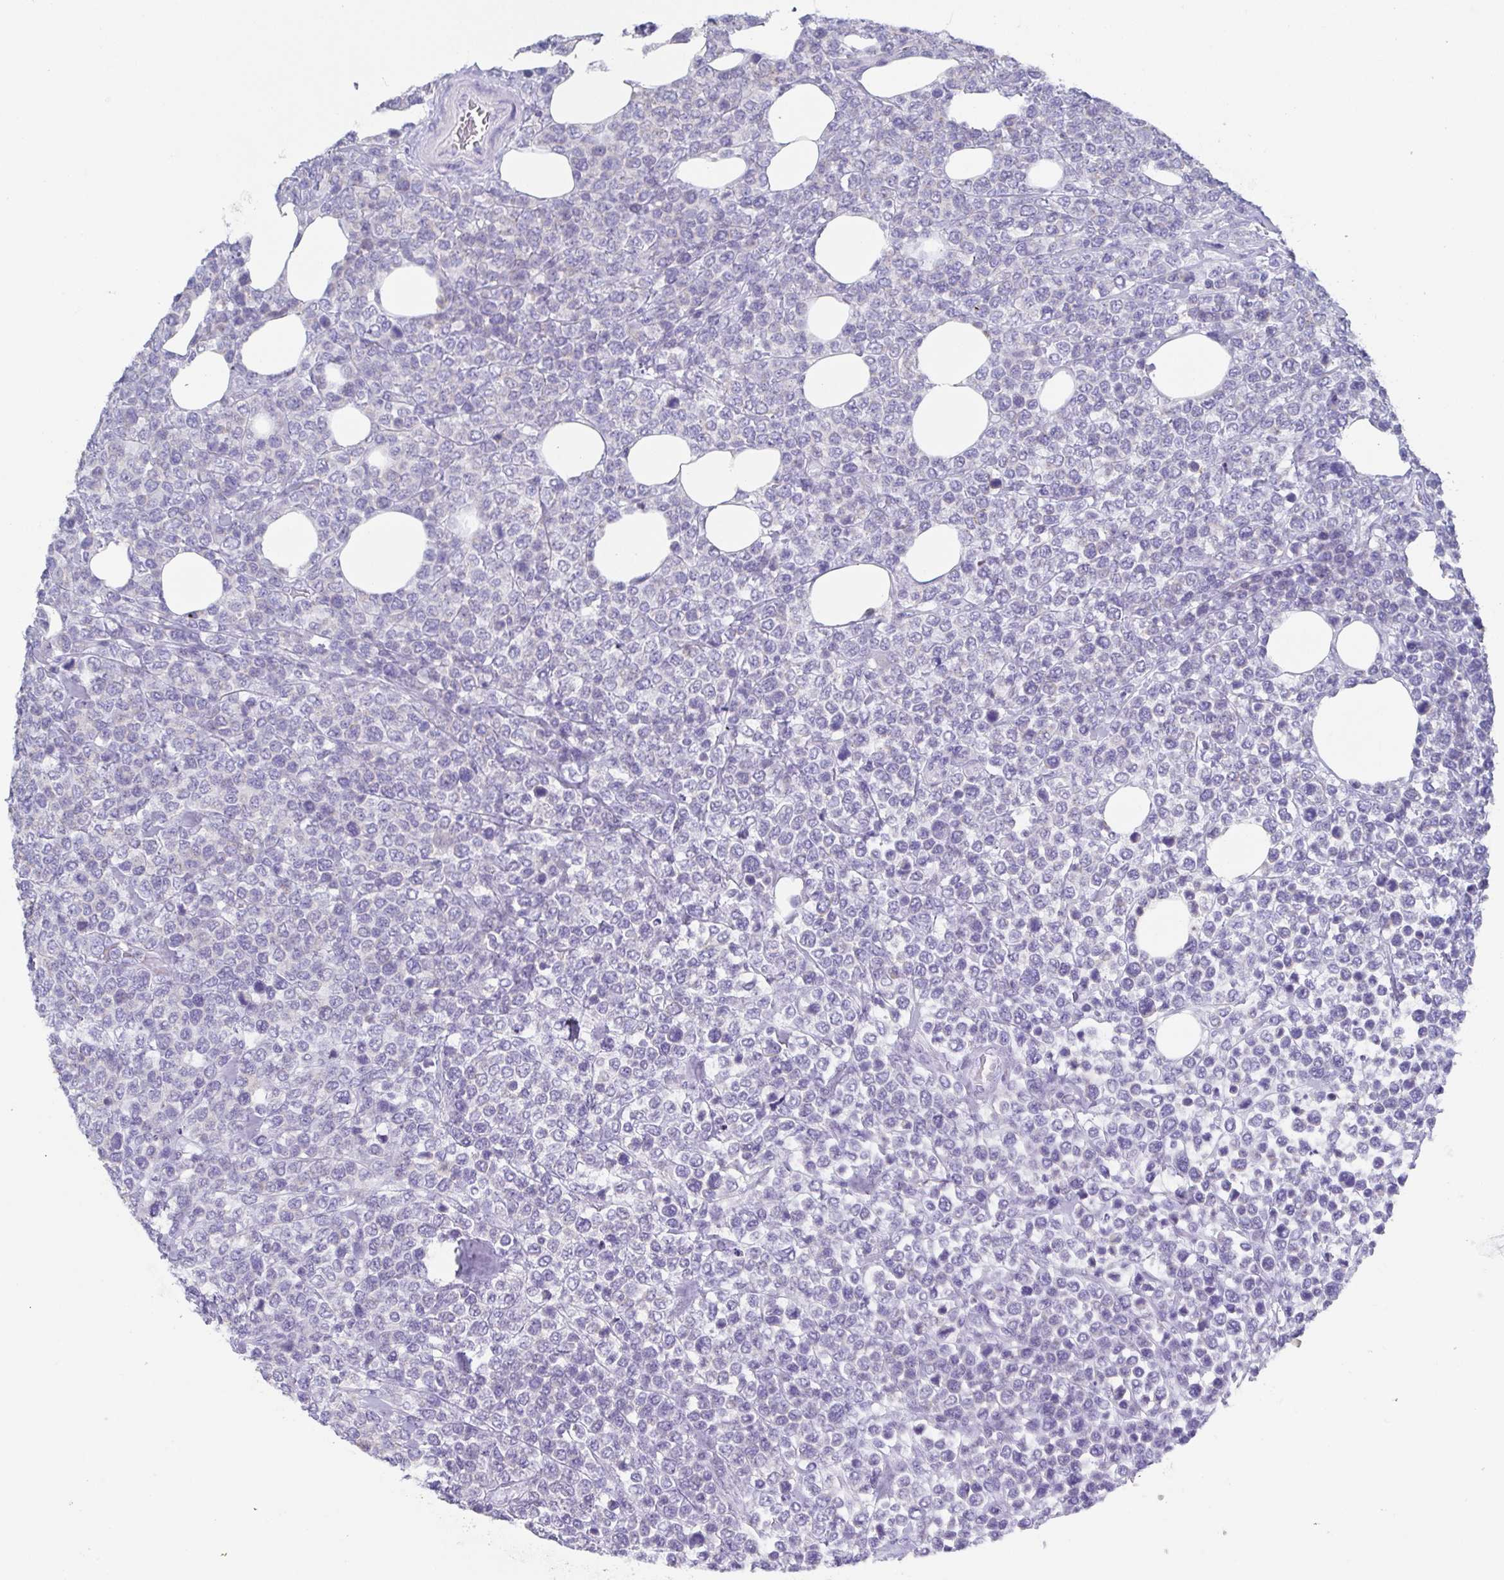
{"staining": {"intensity": "negative", "quantity": "none", "location": "none"}, "tissue": "lymphoma", "cell_type": "Tumor cells", "image_type": "cancer", "snomed": [{"axis": "morphology", "description": "Malignant lymphoma, non-Hodgkin's type, High grade"}, {"axis": "topography", "description": "Soft tissue"}], "caption": "DAB immunohistochemical staining of human high-grade malignant lymphoma, non-Hodgkin's type shows no significant positivity in tumor cells.", "gene": "SSC4D", "patient": {"sex": "female", "age": 56}}